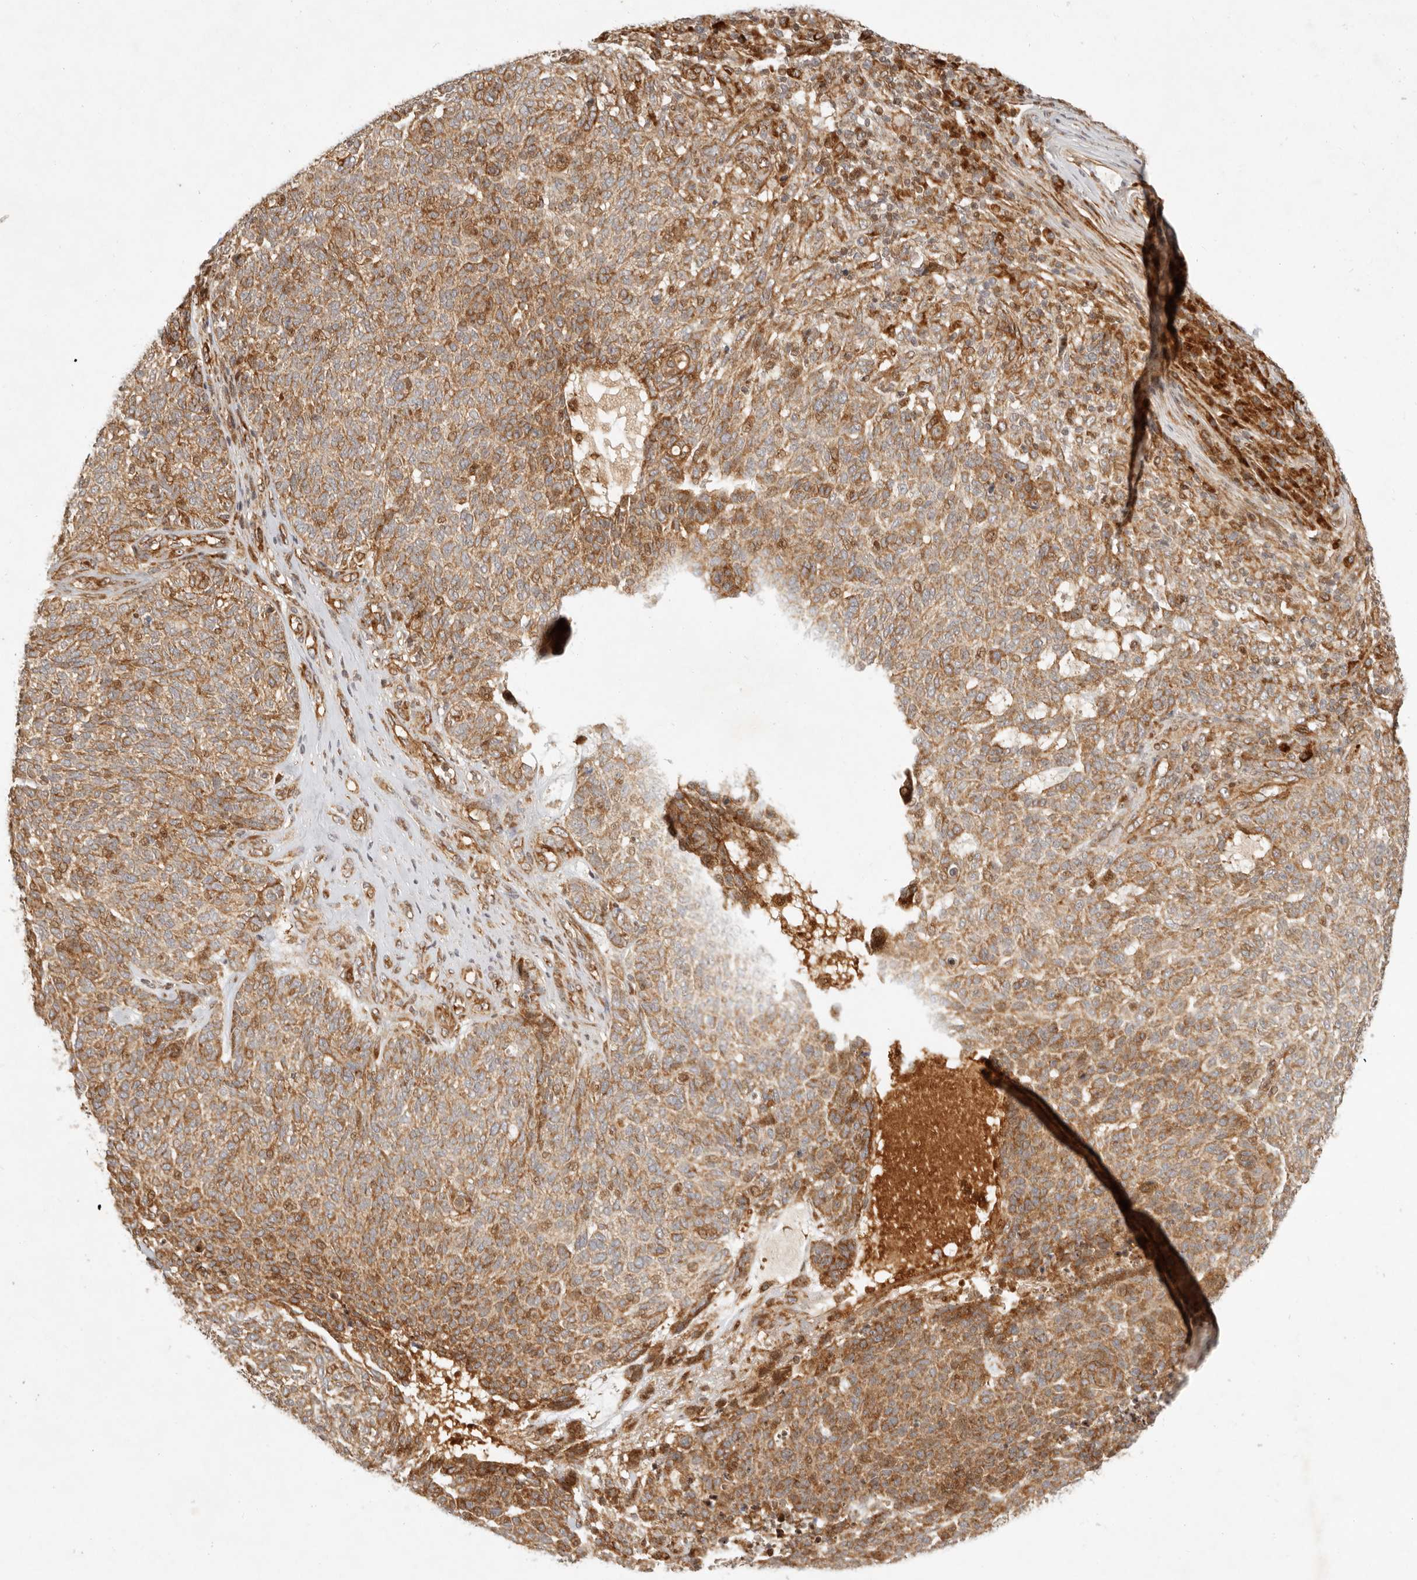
{"staining": {"intensity": "moderate", "quantity": ">75%", "location": "cytoplasmic/membranous"}, "tissue": "skin cancer", "cell_type": "Tumor cells", "image_type": "cancer", "snomed": [{"axis": "morphology", "description": "Squamous cell carcinoma, NOS"}, {"axis": "topography", "description": "Skin"}], "caption": "Brown immunohistochemical staining in skin cancer reveals moderate cytoplasmic/membranous expression in approximately >75% of tumor cells.", "gene": "KLHL38", "patient": {"sex": "female", "age": 90}}